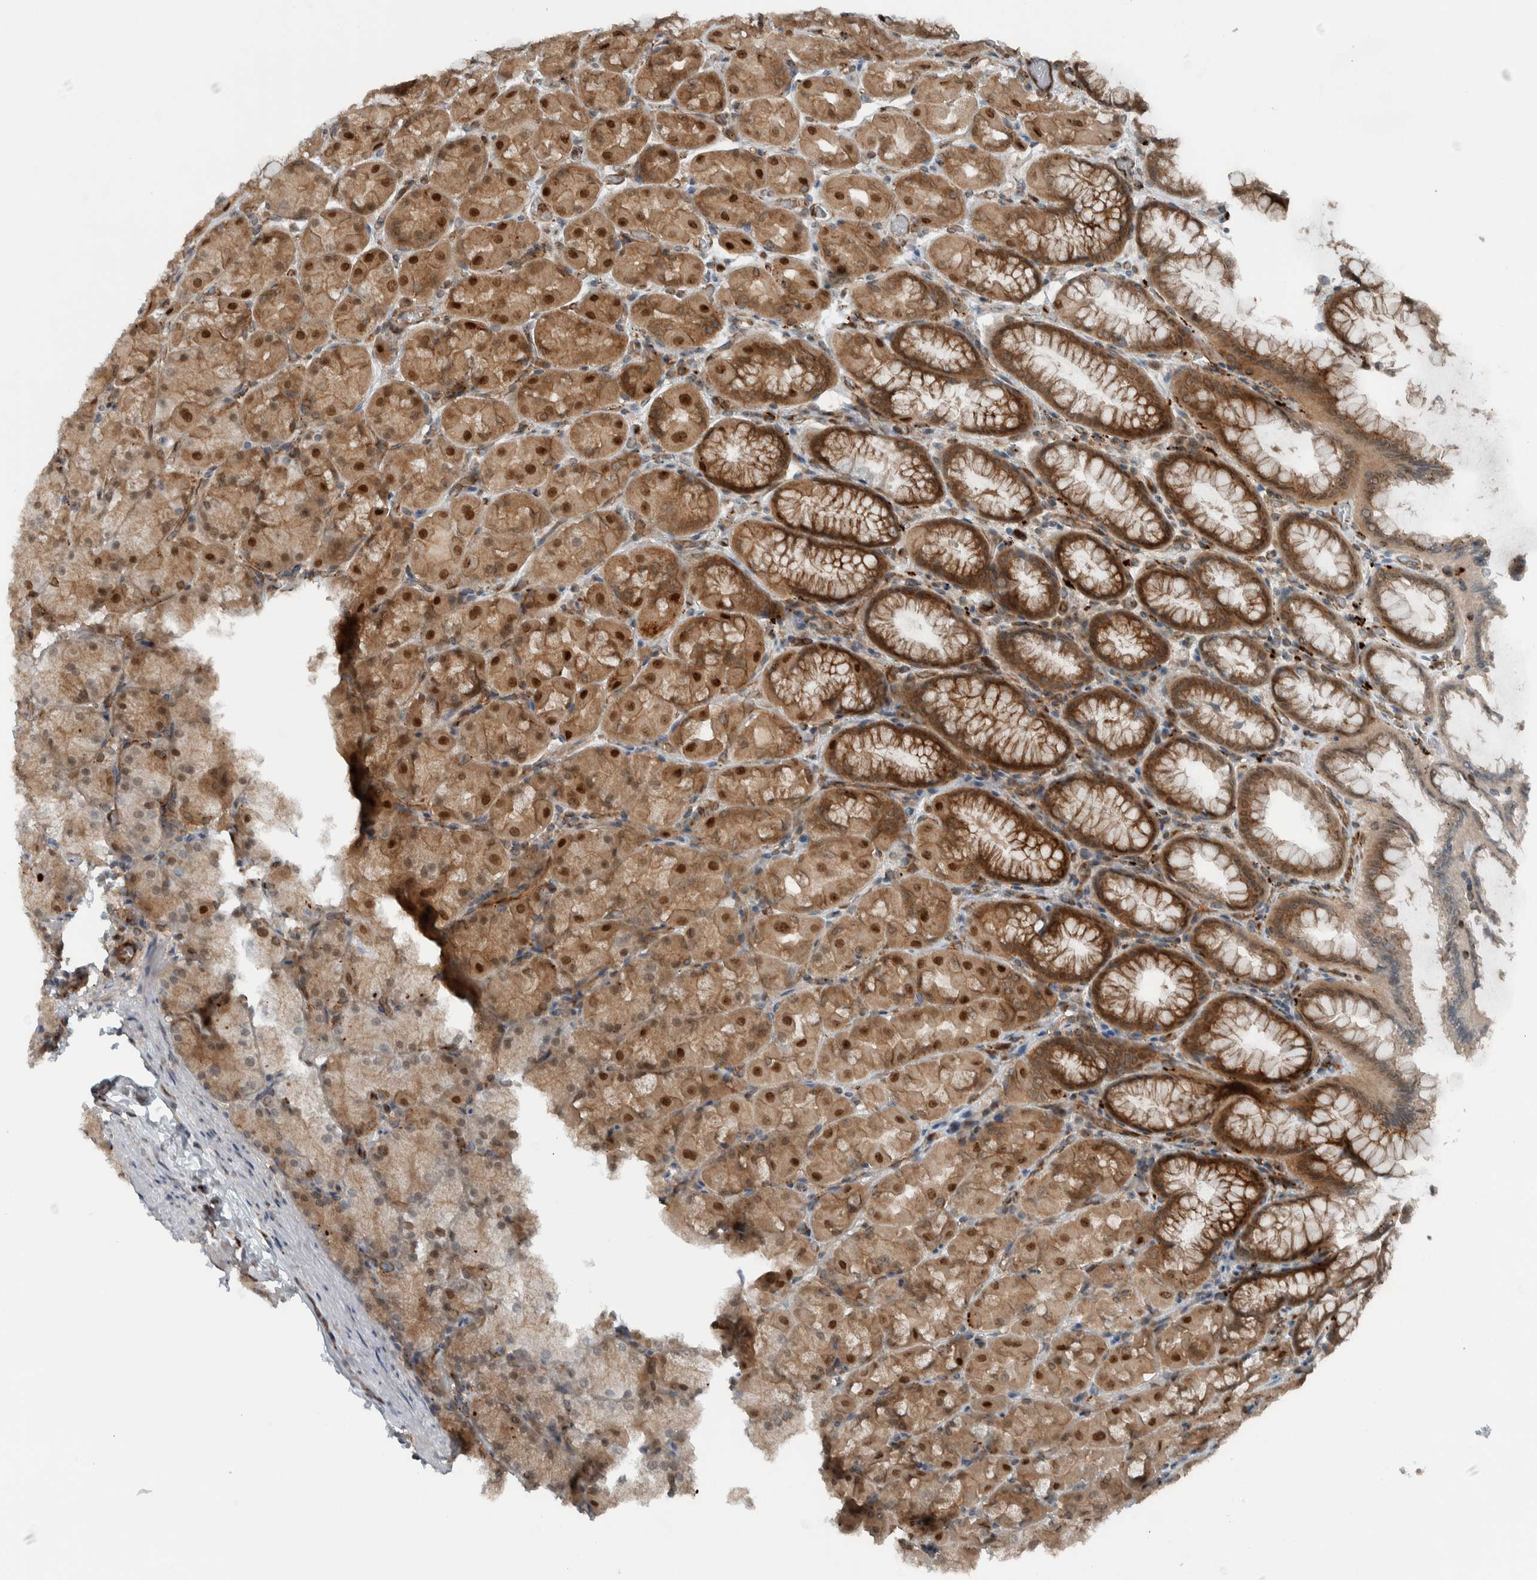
{"staining": {"intensity": "strong", "quantity": ">75%", "location": "cytoplasmic/membranous,nuclear"}, "tissue": "stomach", "cell_type": "Glandular cells", "image_type": "normal", "snomed": [{"axis": "morphology", "description": "Normal tissue, NOS"}, {"axis": "topography", "description": "Stomach, upper"}], "caption": "Glandular cells show high levels of strong cytoplasmic/membranous,nuclear expression in approximately >75% of cells in unremarkable stomach.", "gene": "GIGYF1", "patient": {"sex": "female", "age": 56}}